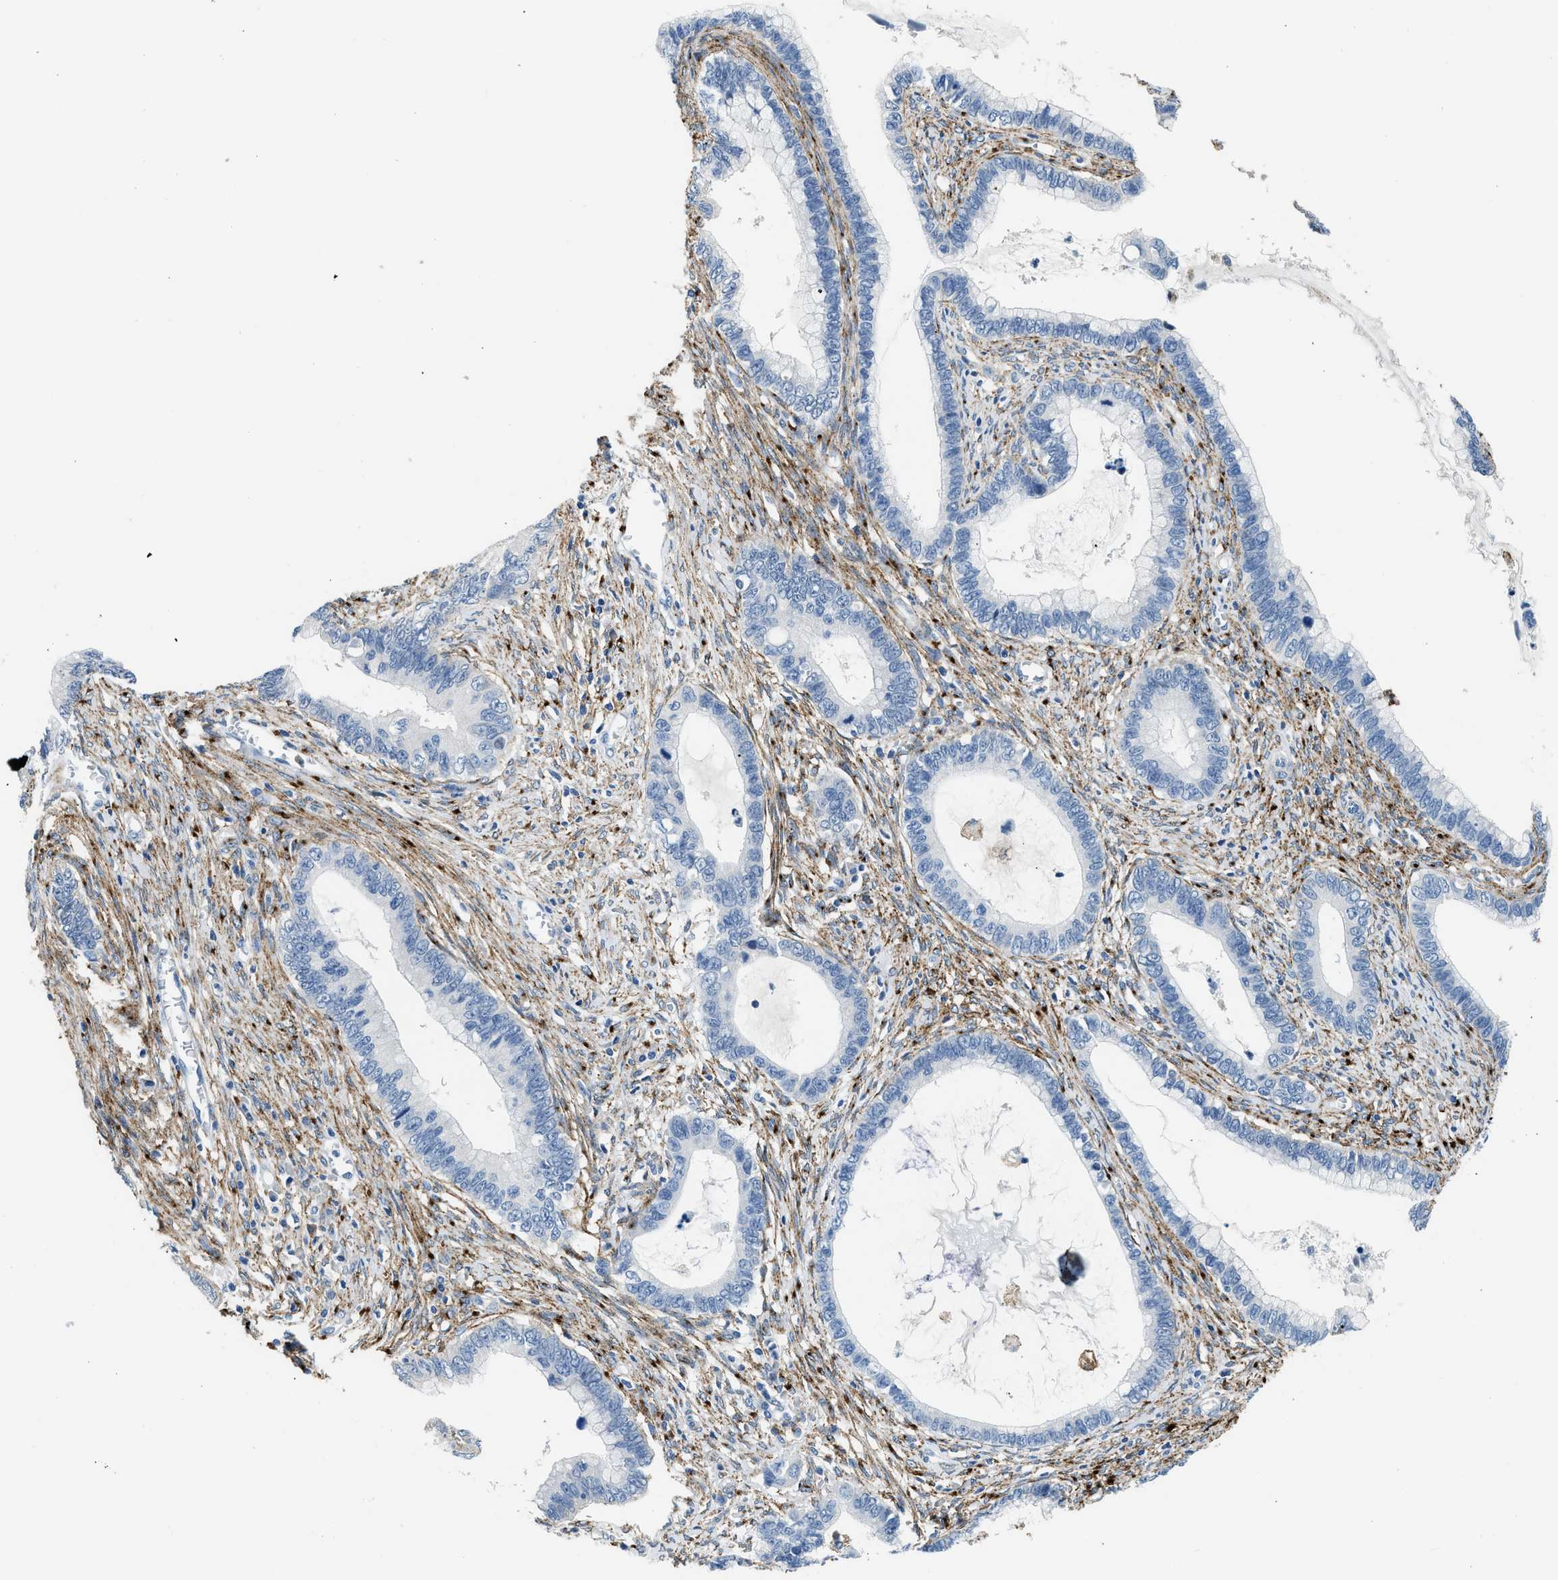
{"staining": {"intensity": "negative", "quantity": "none", "location": "none"}, "tissue": "cervical cancer", "cell_type": "Tumor cells", "image_type": "cancer", "snomed": [{"axis": "morphology", "description": "Adenocarcinoma, NOS"}, {"axis": "topography", "description": "Cervix"}], "caption": "Immunohistochemistry (IHC) of human adenocarcinoma (cervical) shows no staining in tumor cells. The staining was performed using DAB (3,3'-diaminobenzidine) to visualize the protein expression in brown, while the nuclei were stained in blue with hematoxylin (Magnification: 20x).", "gene": "LRP1", "patient": {"sex": "female", "age": 44}}